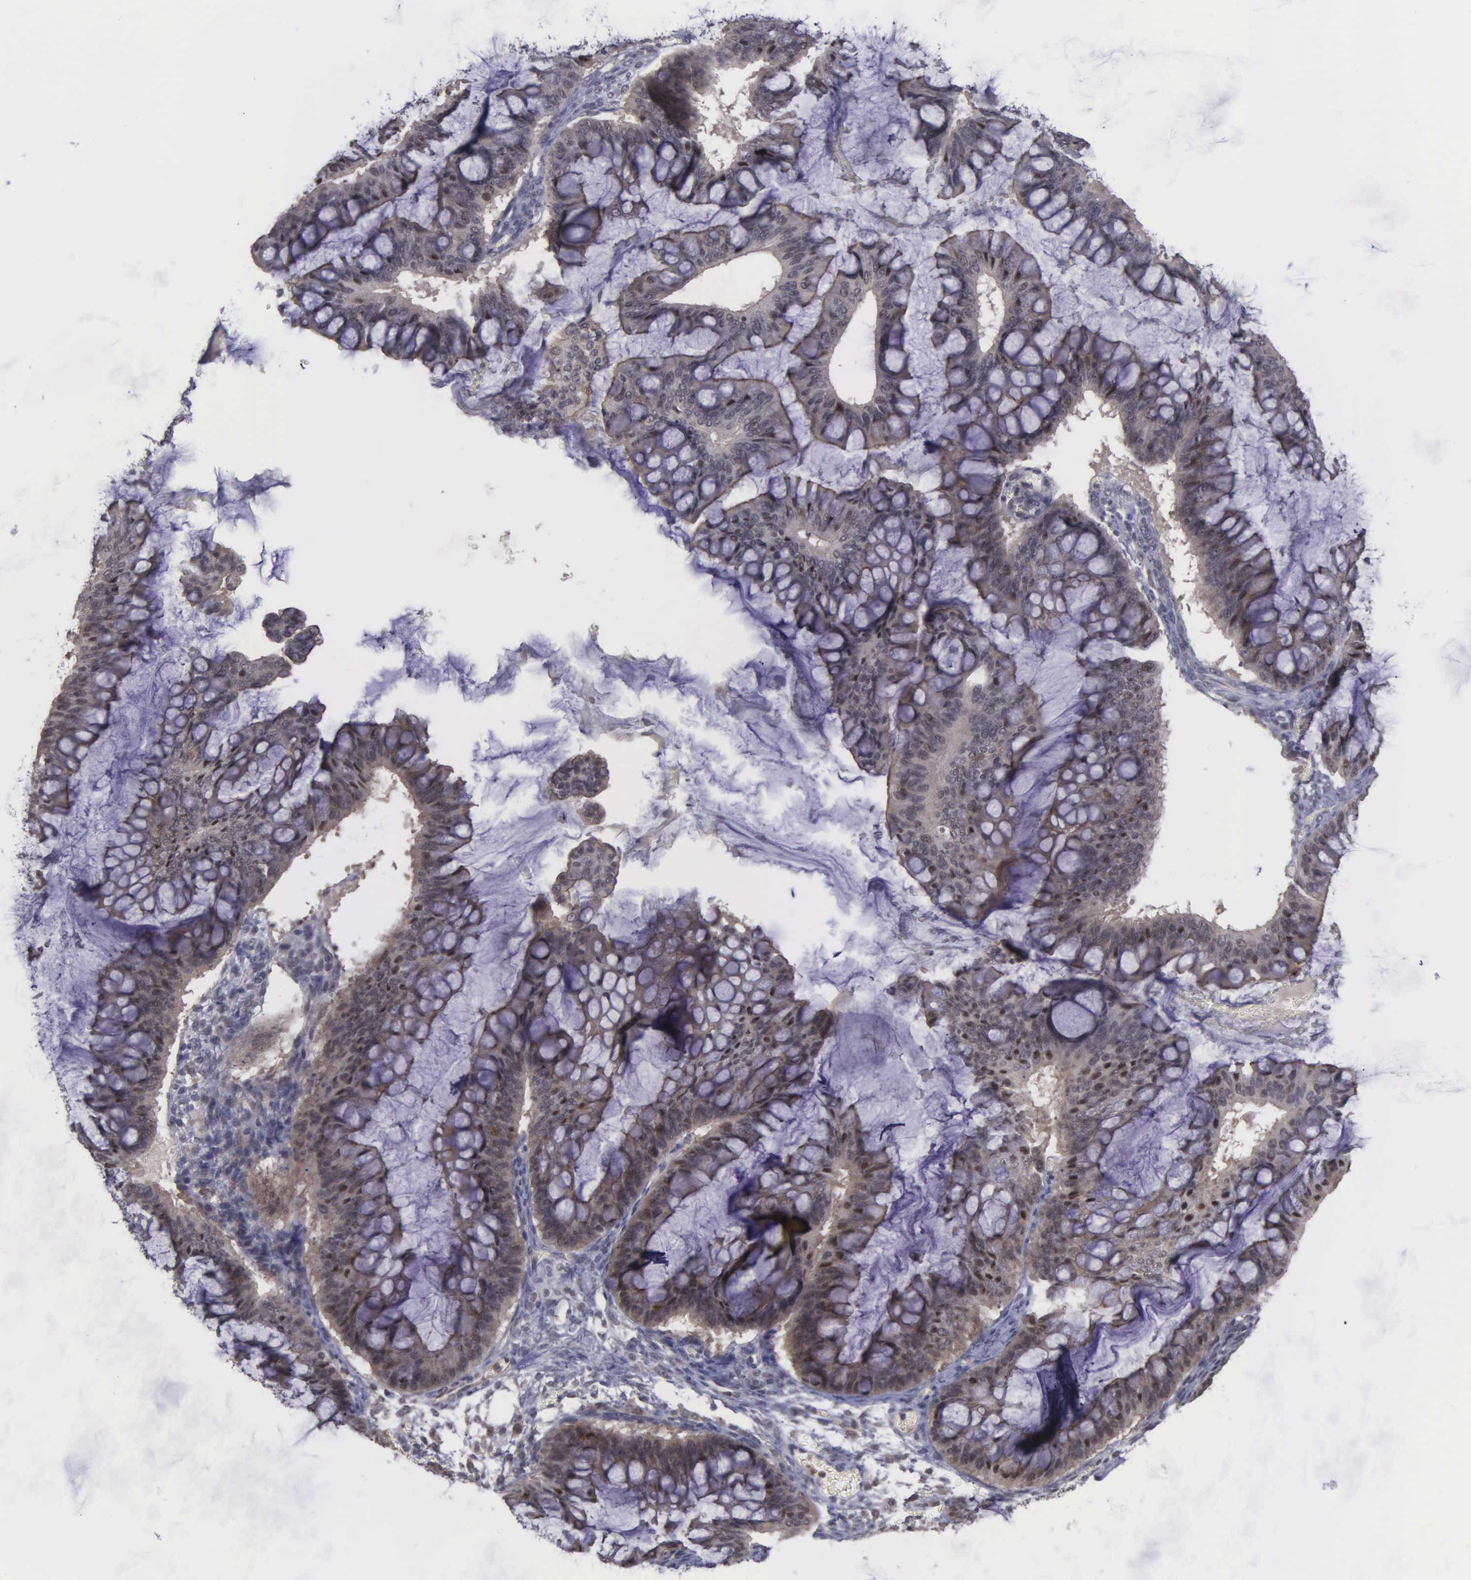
{"staining": {"intensity": "moderate", "quantity": ">75%", "location": "cytoplasmic/membranous"}, "tissue": "ovarian cancer", "cell_type": "Tumor cells", "image_type": "cancer", "snomed": [{"axis": "morphology", "description": "Cystadenocarcinoma, mucinous, NOS"}, {"axis": "topography", "description": "Ovary"}], "caption": "This is a histology image of immunohistochemistry (IHC) staining of ovarian cancer, which shows moderate staining in the cytoplasmic/membranous of tumor cells.", "gene": "MAP3K9", "patient": {"sex": "female", "age": 73}}